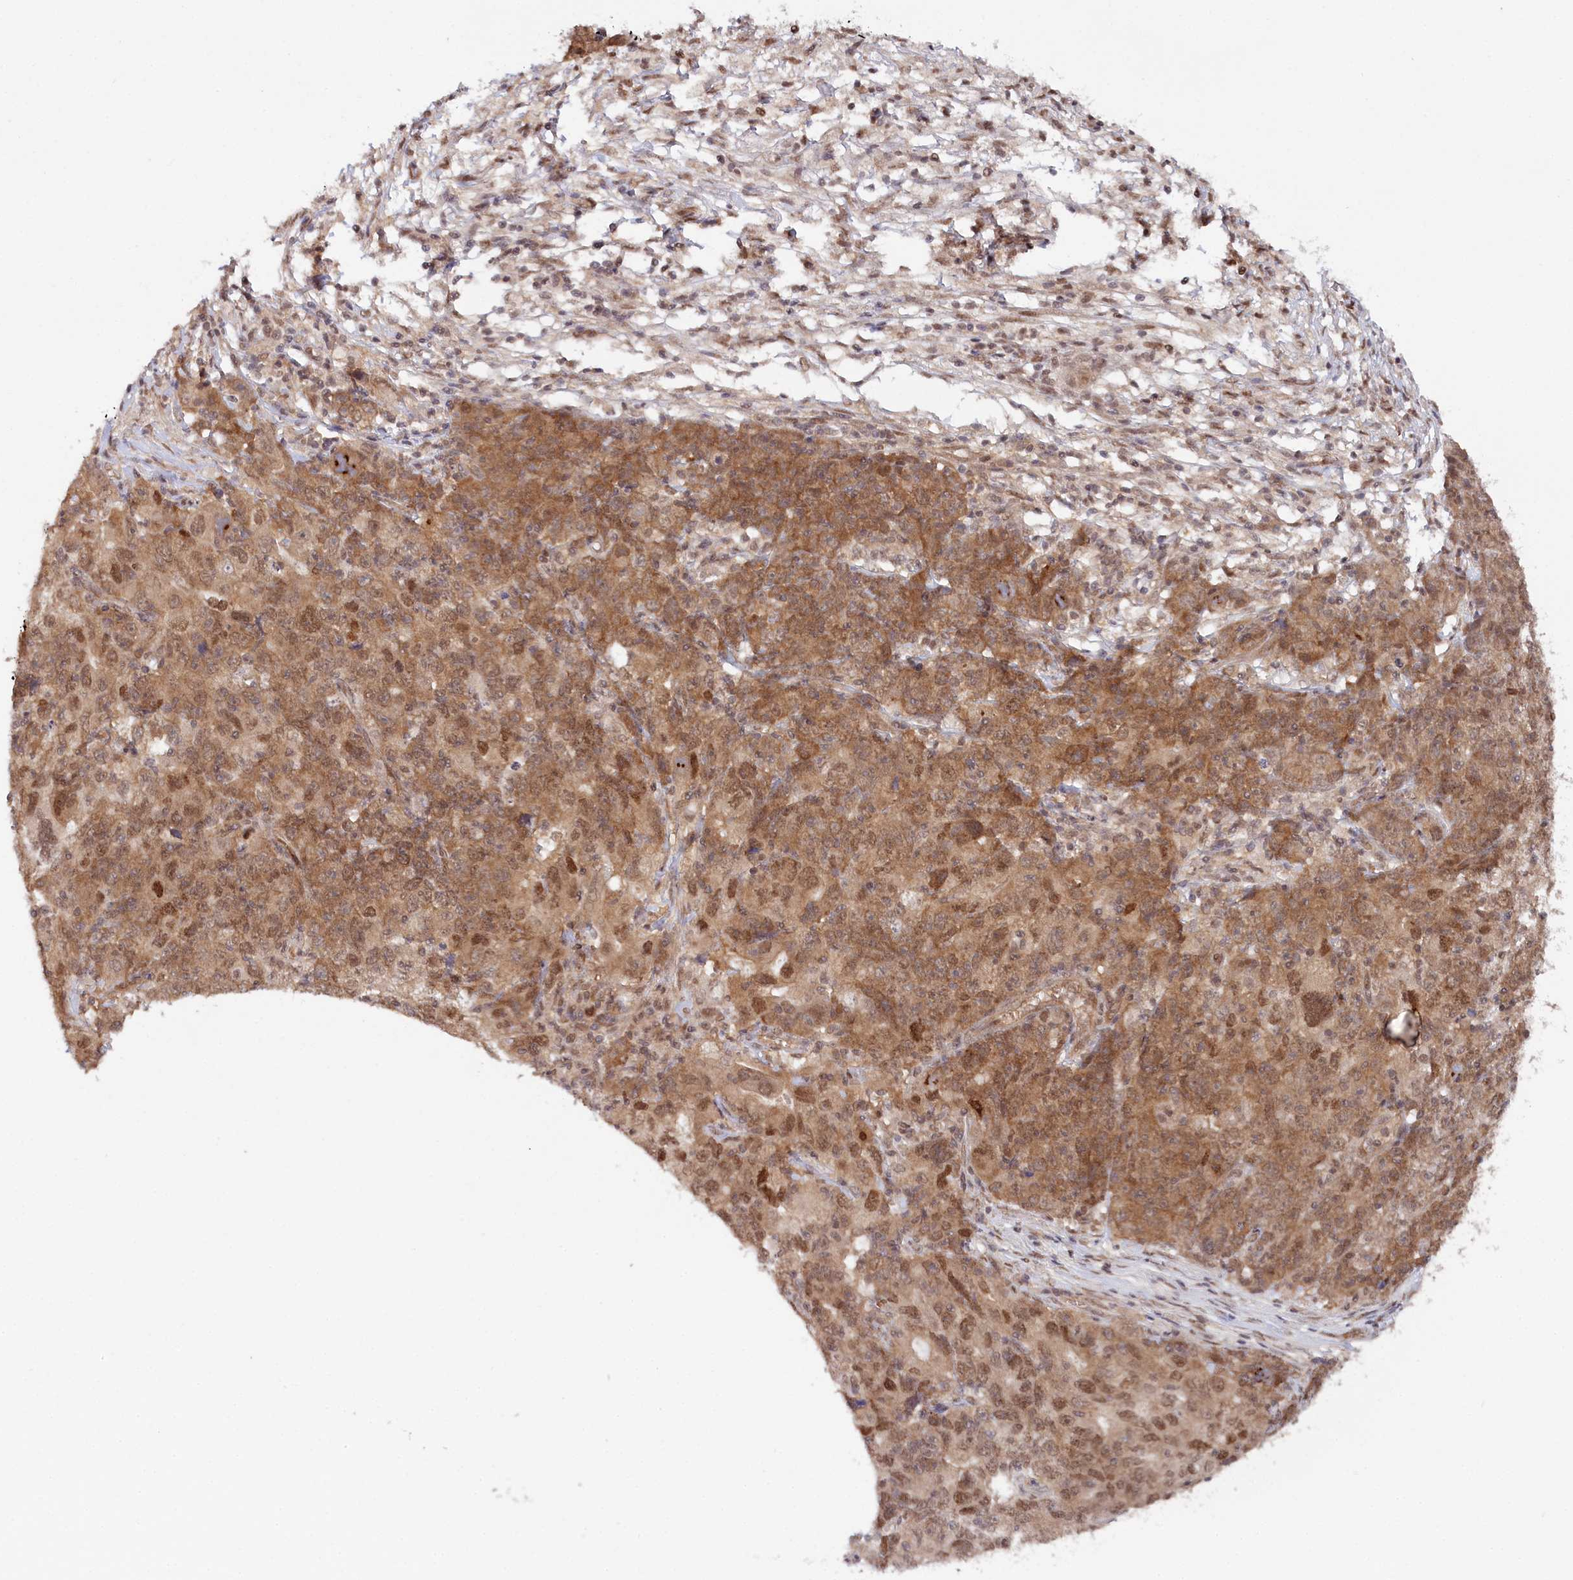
{"staining": {"intensity": "moderate", "quantity": ">75%", "location": "cytoplasmic/membranous,nuclear"}, "tissue": "ovarian cancer", "cell_type": "Tumor cells", "image_type": "cancer", "snomed": [{"axis": "morphology", "description": "Carcinoma, endometroid"}, {"axis": "topography", "description": "Ovary"}], "caption": "About >75% of tumor cells in ovarian cancer show moderate cytoplasmic/membranous and nuclear protein staining as visualized by brown immunohistochemical staining.", "gene": "CCDC65", "patient": {"sex": "female", "age": 42}}